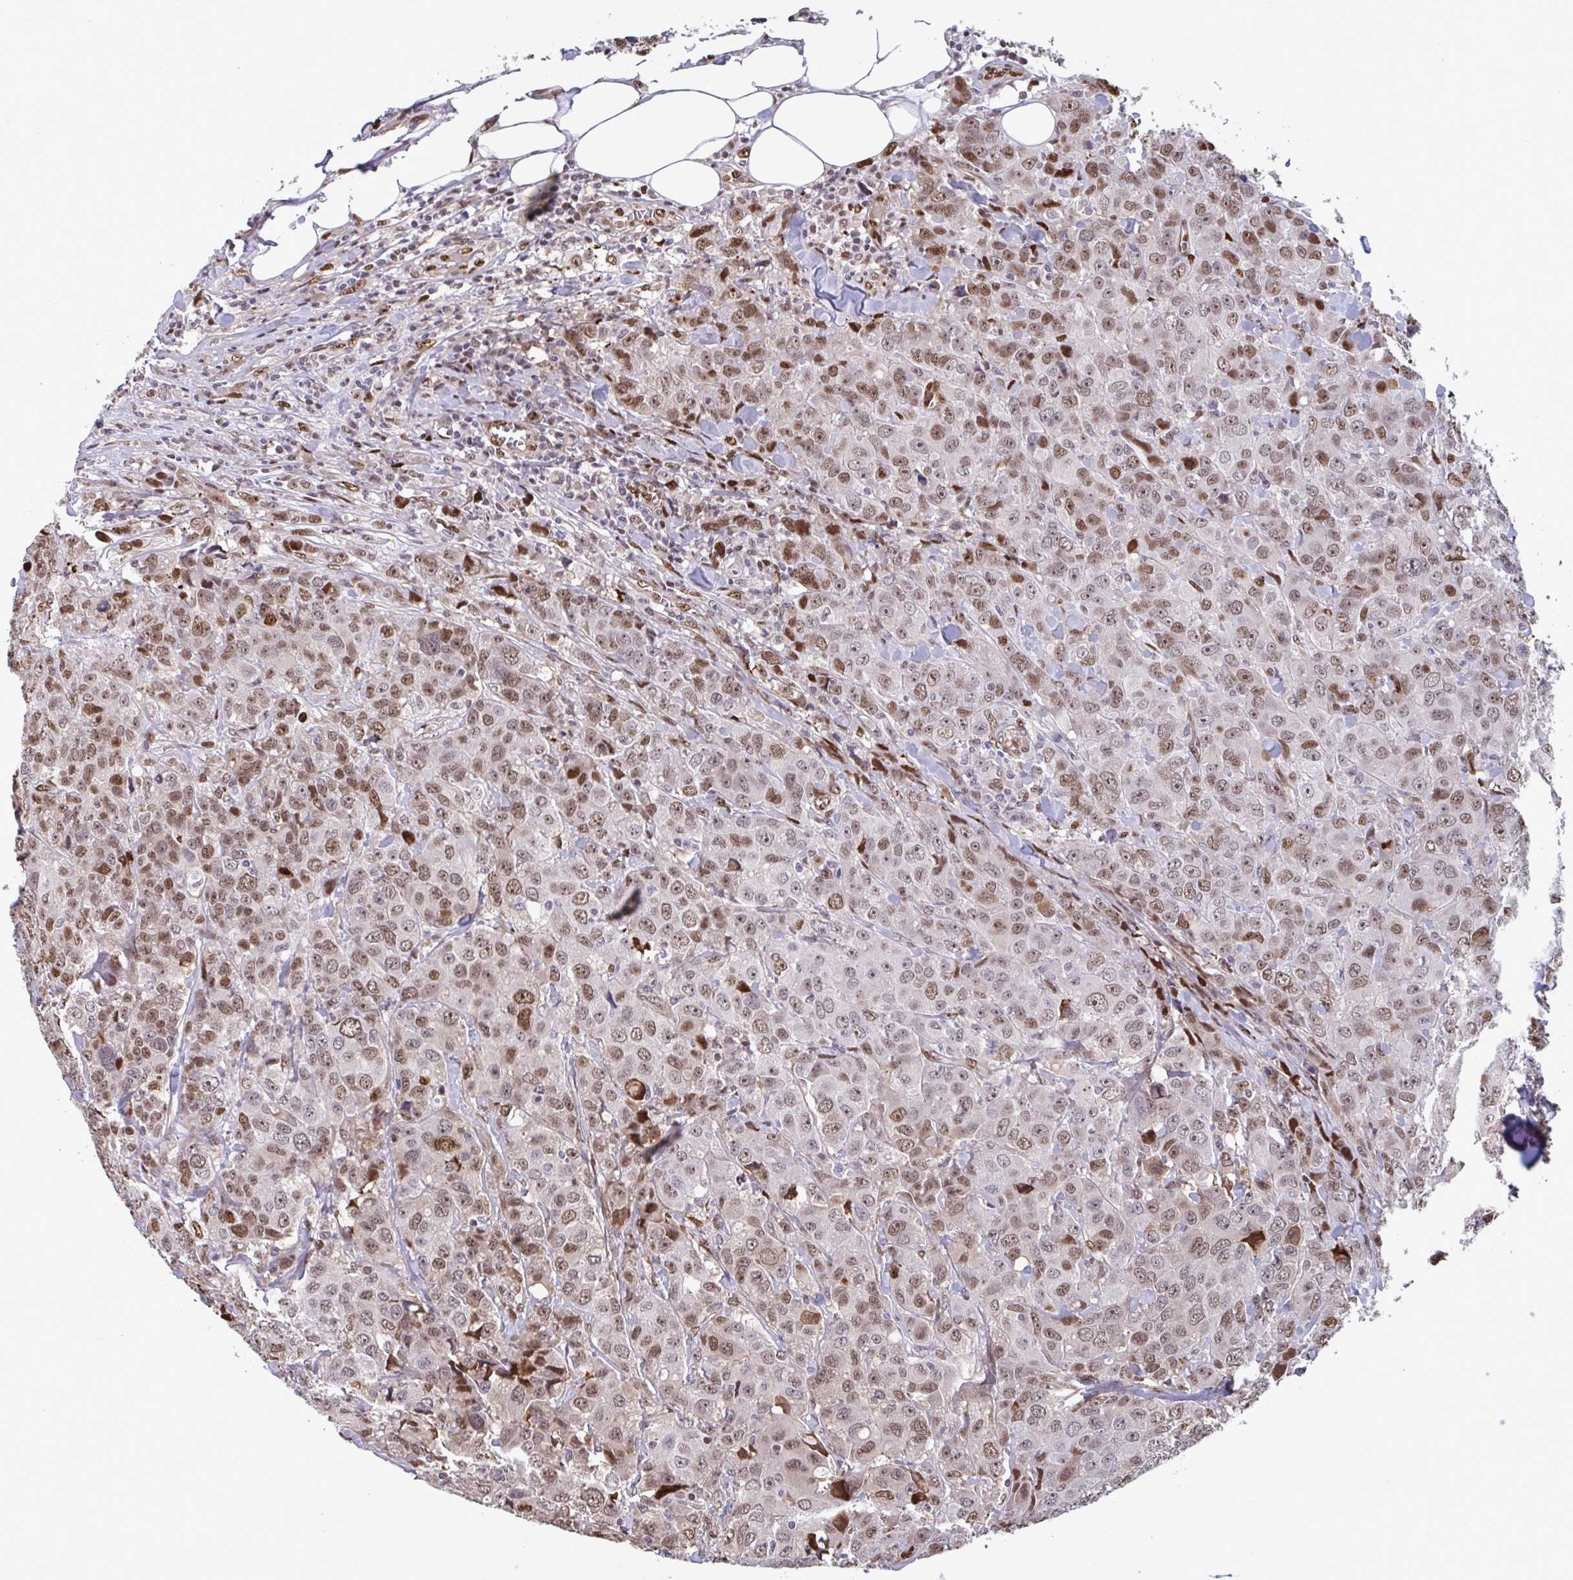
{"staining": {"intensity": "moderate", "quantity": ">75%", "location": "nuclear"}, "tissue": "breast cancer", "cell_type": "Tumor cells", "image_type": "cancer", "snomed": [{"axis": "morphology", "description": "Duct carcinoma"}, {"axis": "topography", "description": "Breast"}], "caption": "A high-resolution histopathology image shows immunohistochemistry (IHC) staining of breast cancer (infiltrating ductal carcinoma), which exhibits moderate nuclear positivity in about >75% of tumor cells.", "gene": "PELI2", "patient": {"sex": "female", "age": 43}}